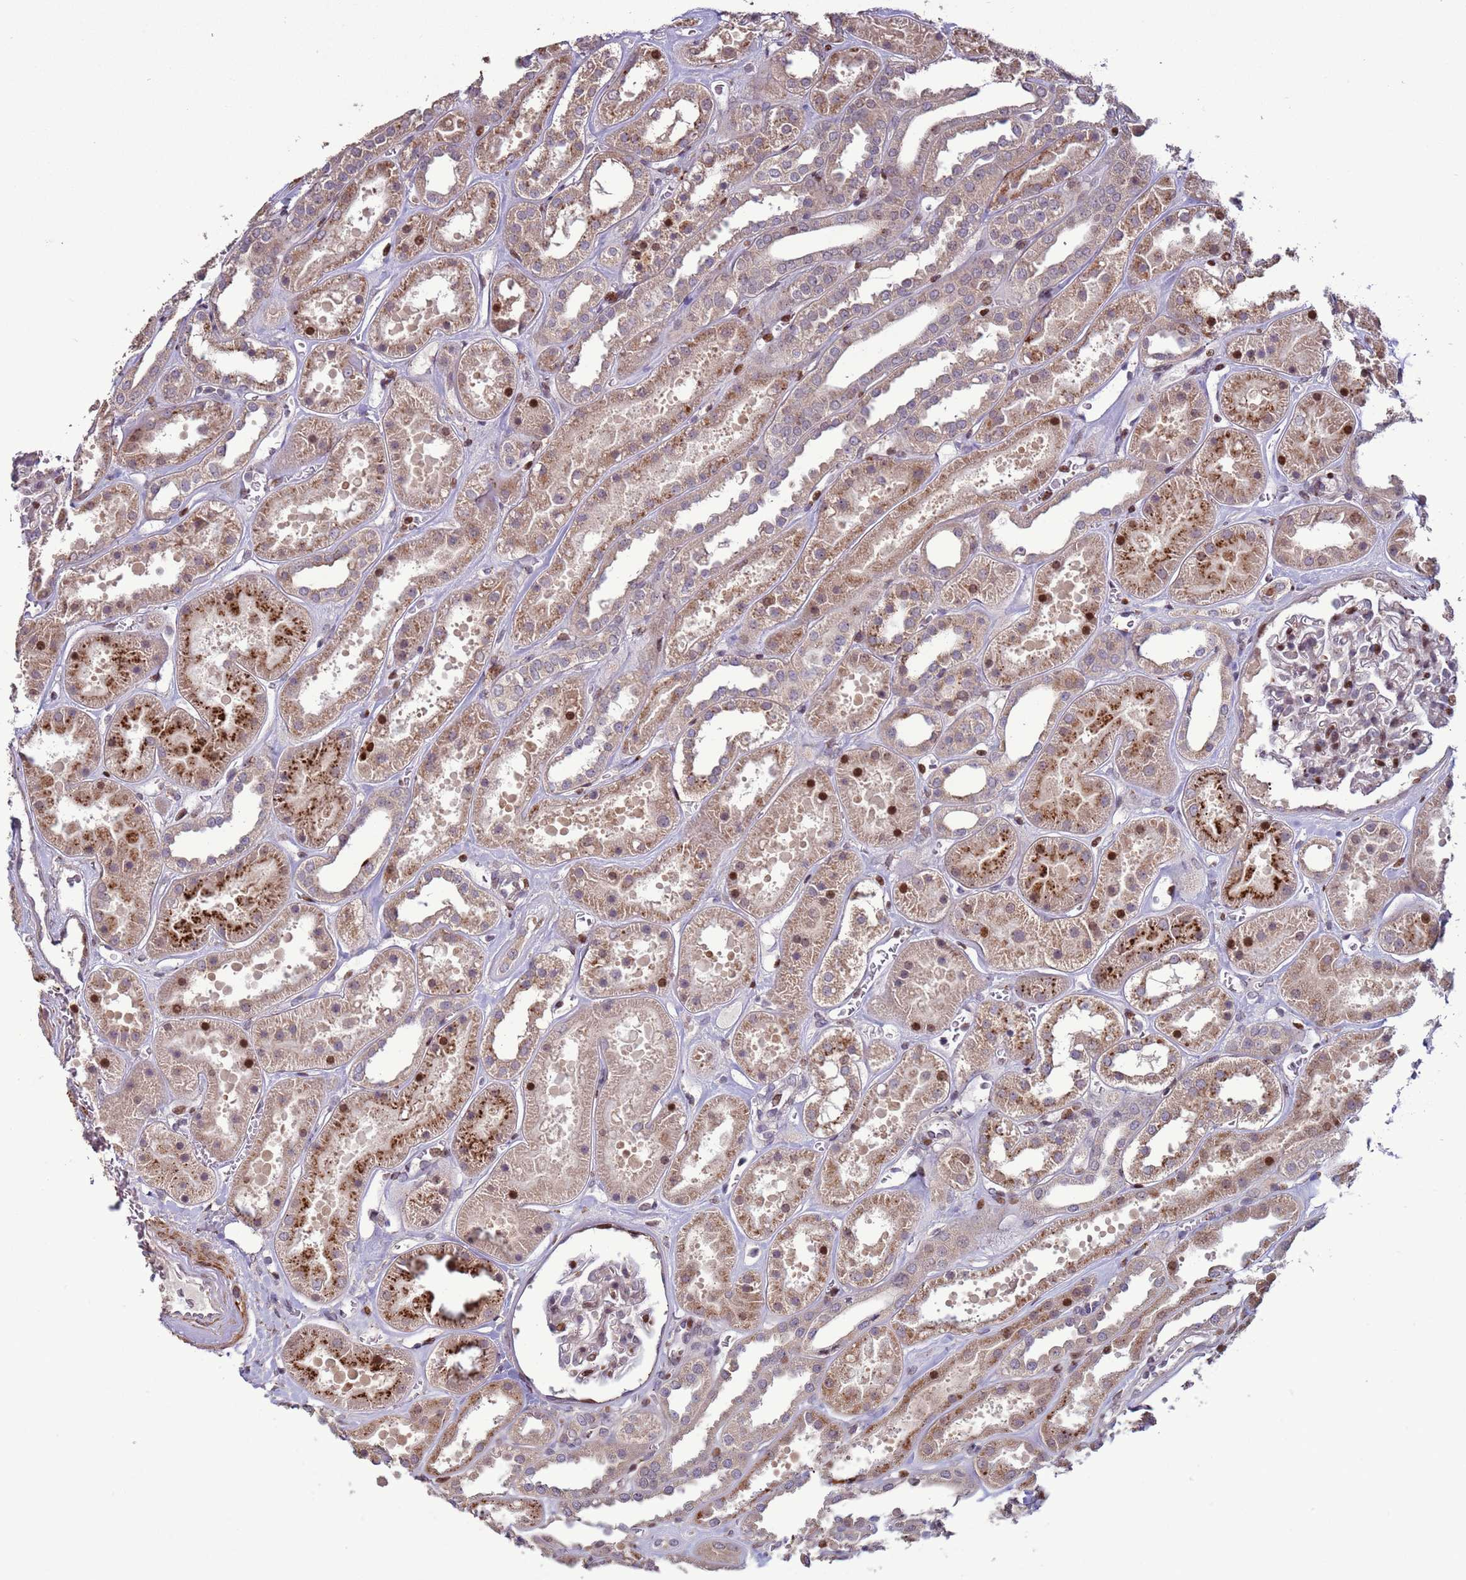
{"staining": {"intensity": "moderate", "quantity": "25%-75%", "location": "nuclear"}, "tissue": "kidney", "cell_type": "Cells in glomeruli", "image_type": "normal", "snomed": [{"axis": "morphology", "description": "Normal tissue, NOS"}, {"axis": "topography", "description": "Kidney"}], "caption": "IHC staining of normal kidney, which exhibits medium levels of moderate nuclear expression in about 25%-75% of cells in glomeruli indicating moderate nuclear protein positivity. The staining was performed using DAB (brown) for protein detection and nuclei were counterstained in hematoxylin (blue).", "gene": "HGH1", "patient": {"sex": "female", "age": 41}}